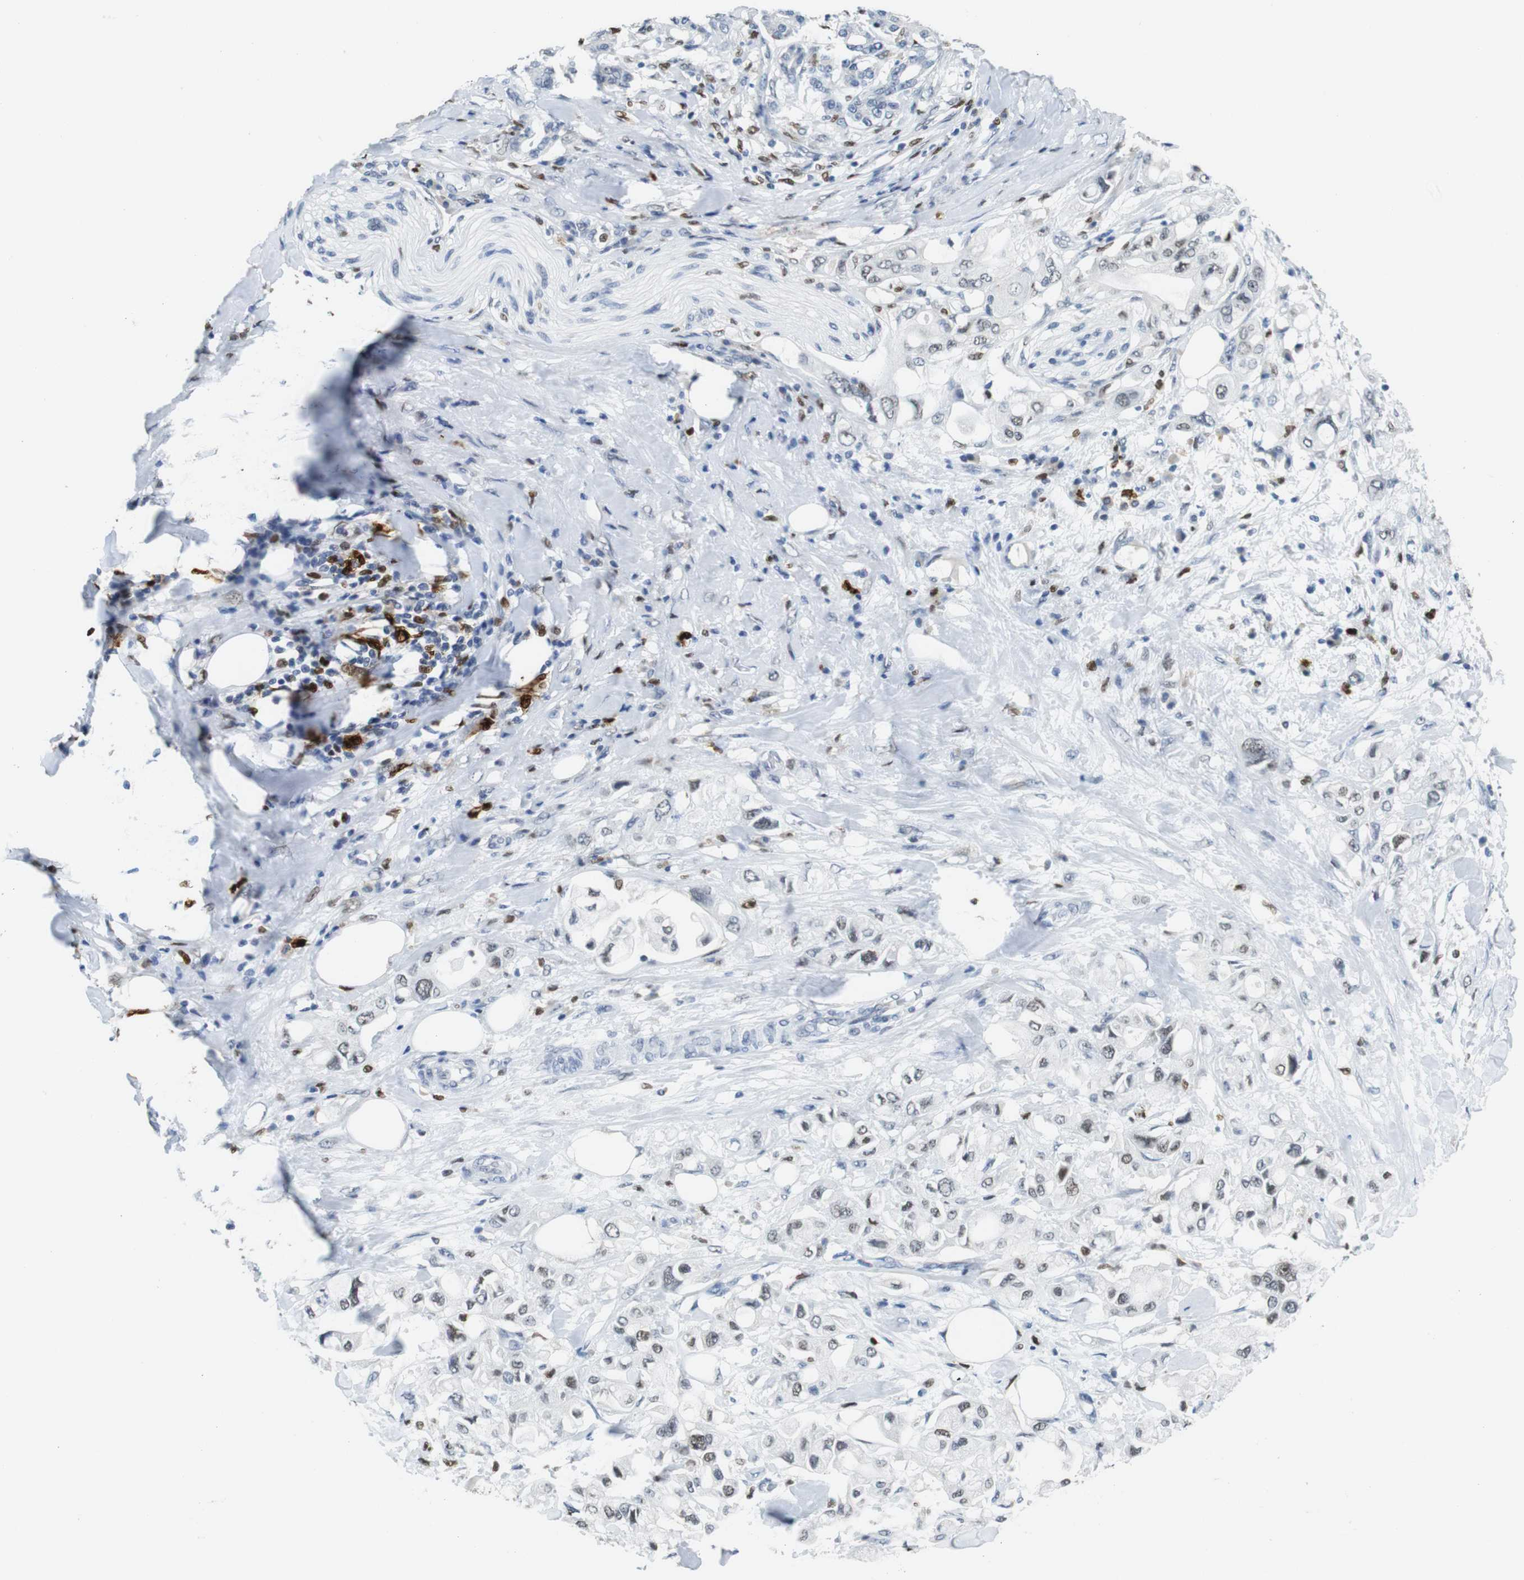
{"staining": {"intensity": "weak", "quantity": "25%-75%", "location": "nuclear"}, "tissue": "pancreatic cancer", "cell_type": "Tumor cells", "image_type": "cancer", "snomed": [{"axis": "morphology", "description": "Adenocarcinoma, NOS"}, {"axis": "topography", "description": "Pancreas"}], "caption": "Immunohistochemical staining of pancreatic cancer (adenocarcinoma) reveals low levels of weak nuclear staining in about 25%-75% of tumor cells.", "gene": "IRF8", "patient": {"sex": "female", "age": 56}}